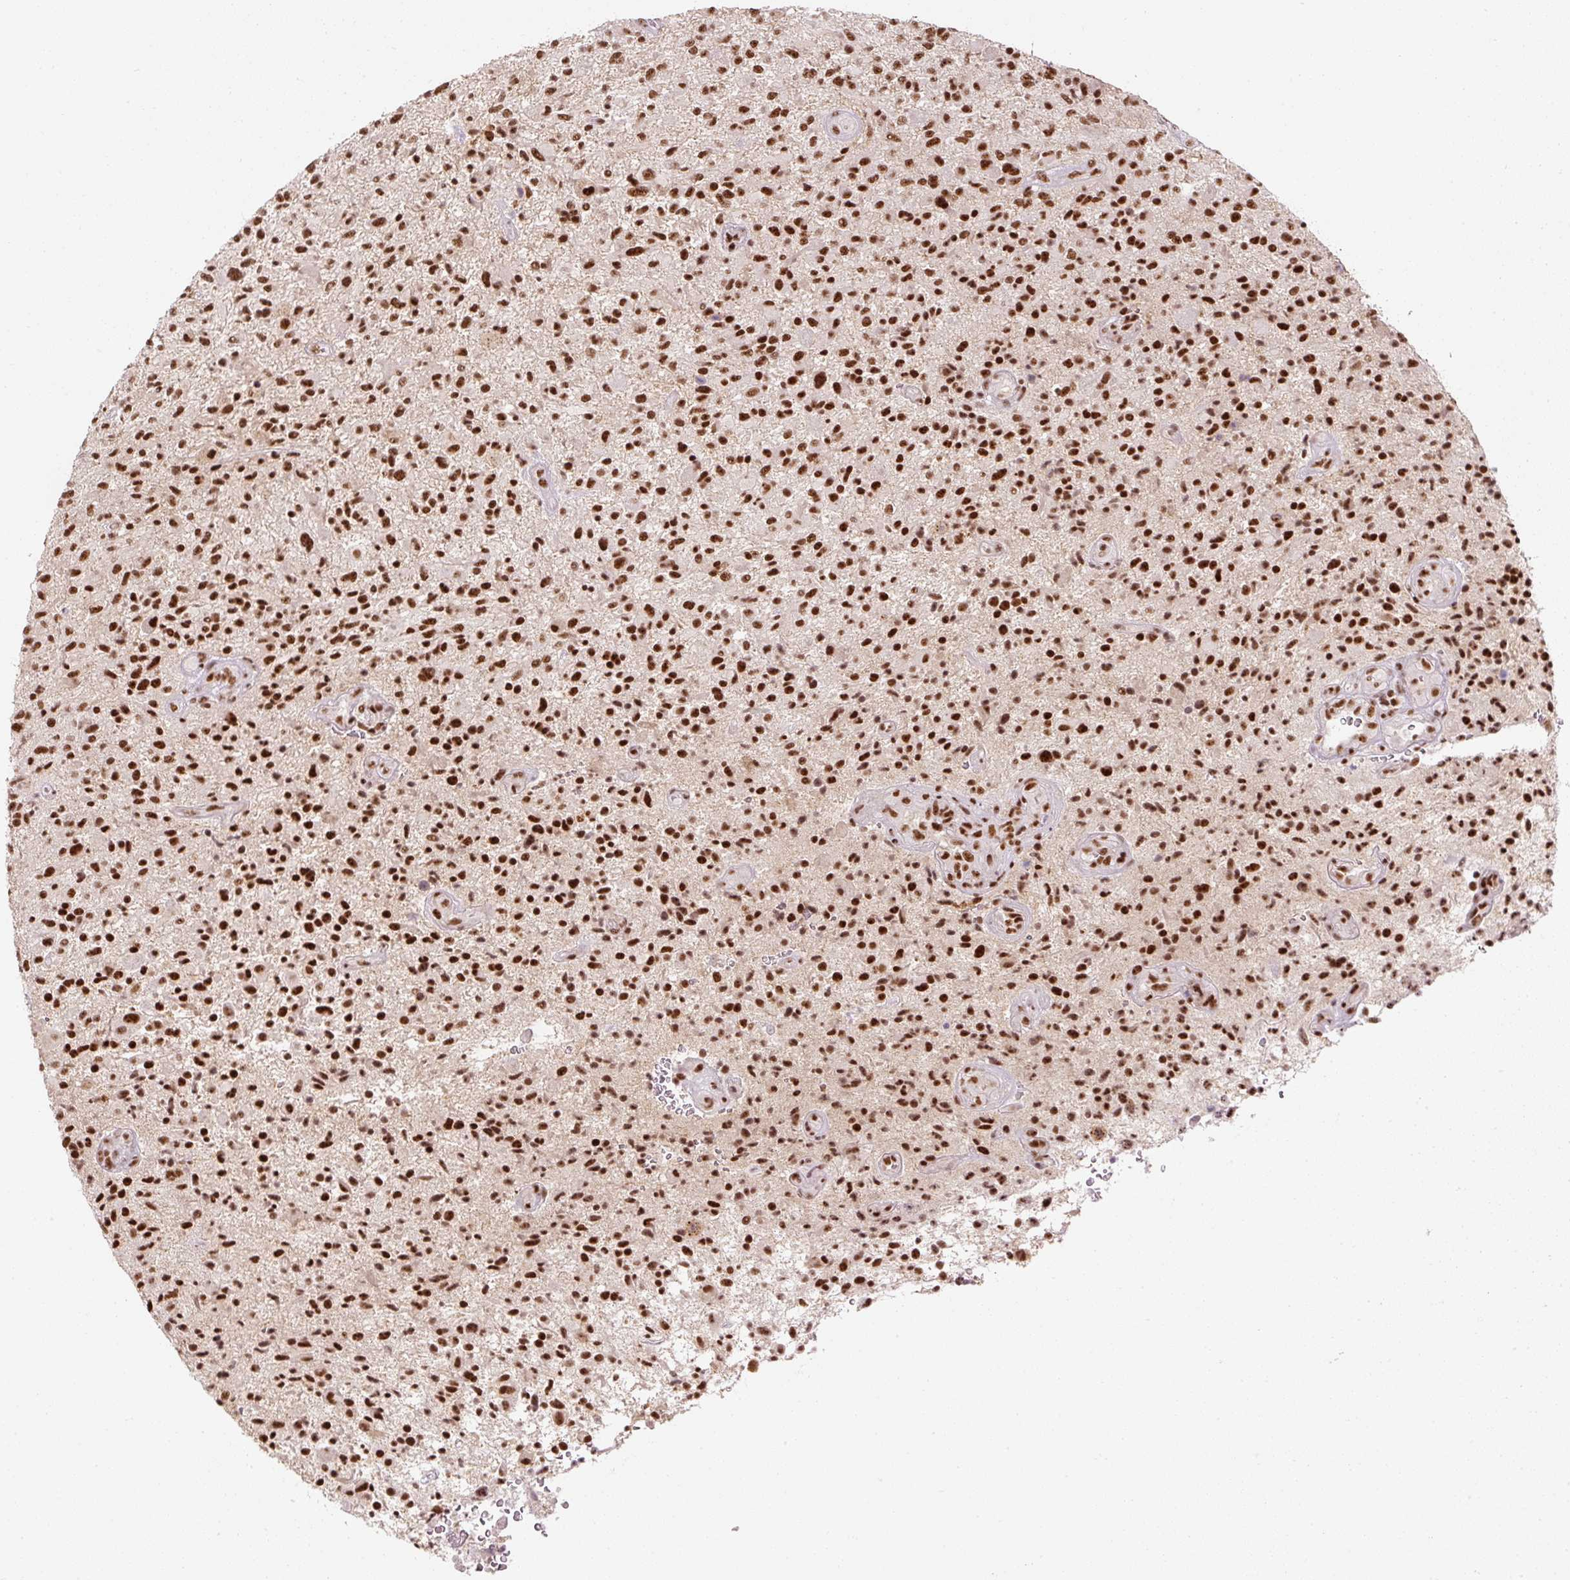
{"staining": {"intensity": "strong", "quantity": ">75%", "location": "nuclear"}, "tissue": "glioma", "cell_type": "Tumor cells", "image_type": "cancer", "snomed": [{"axis": "morphology", "description": "Glioma, malignant, High grade"}, {"axis": "topography", "description": "Brain"}], "caption": "Strong nuclear staining for a protein is present in approximately >75% of tumor cells of glioma using immunohistochemistry.", "gene": "U2AF2", "patient": {"sex": "male", "age": 47}}